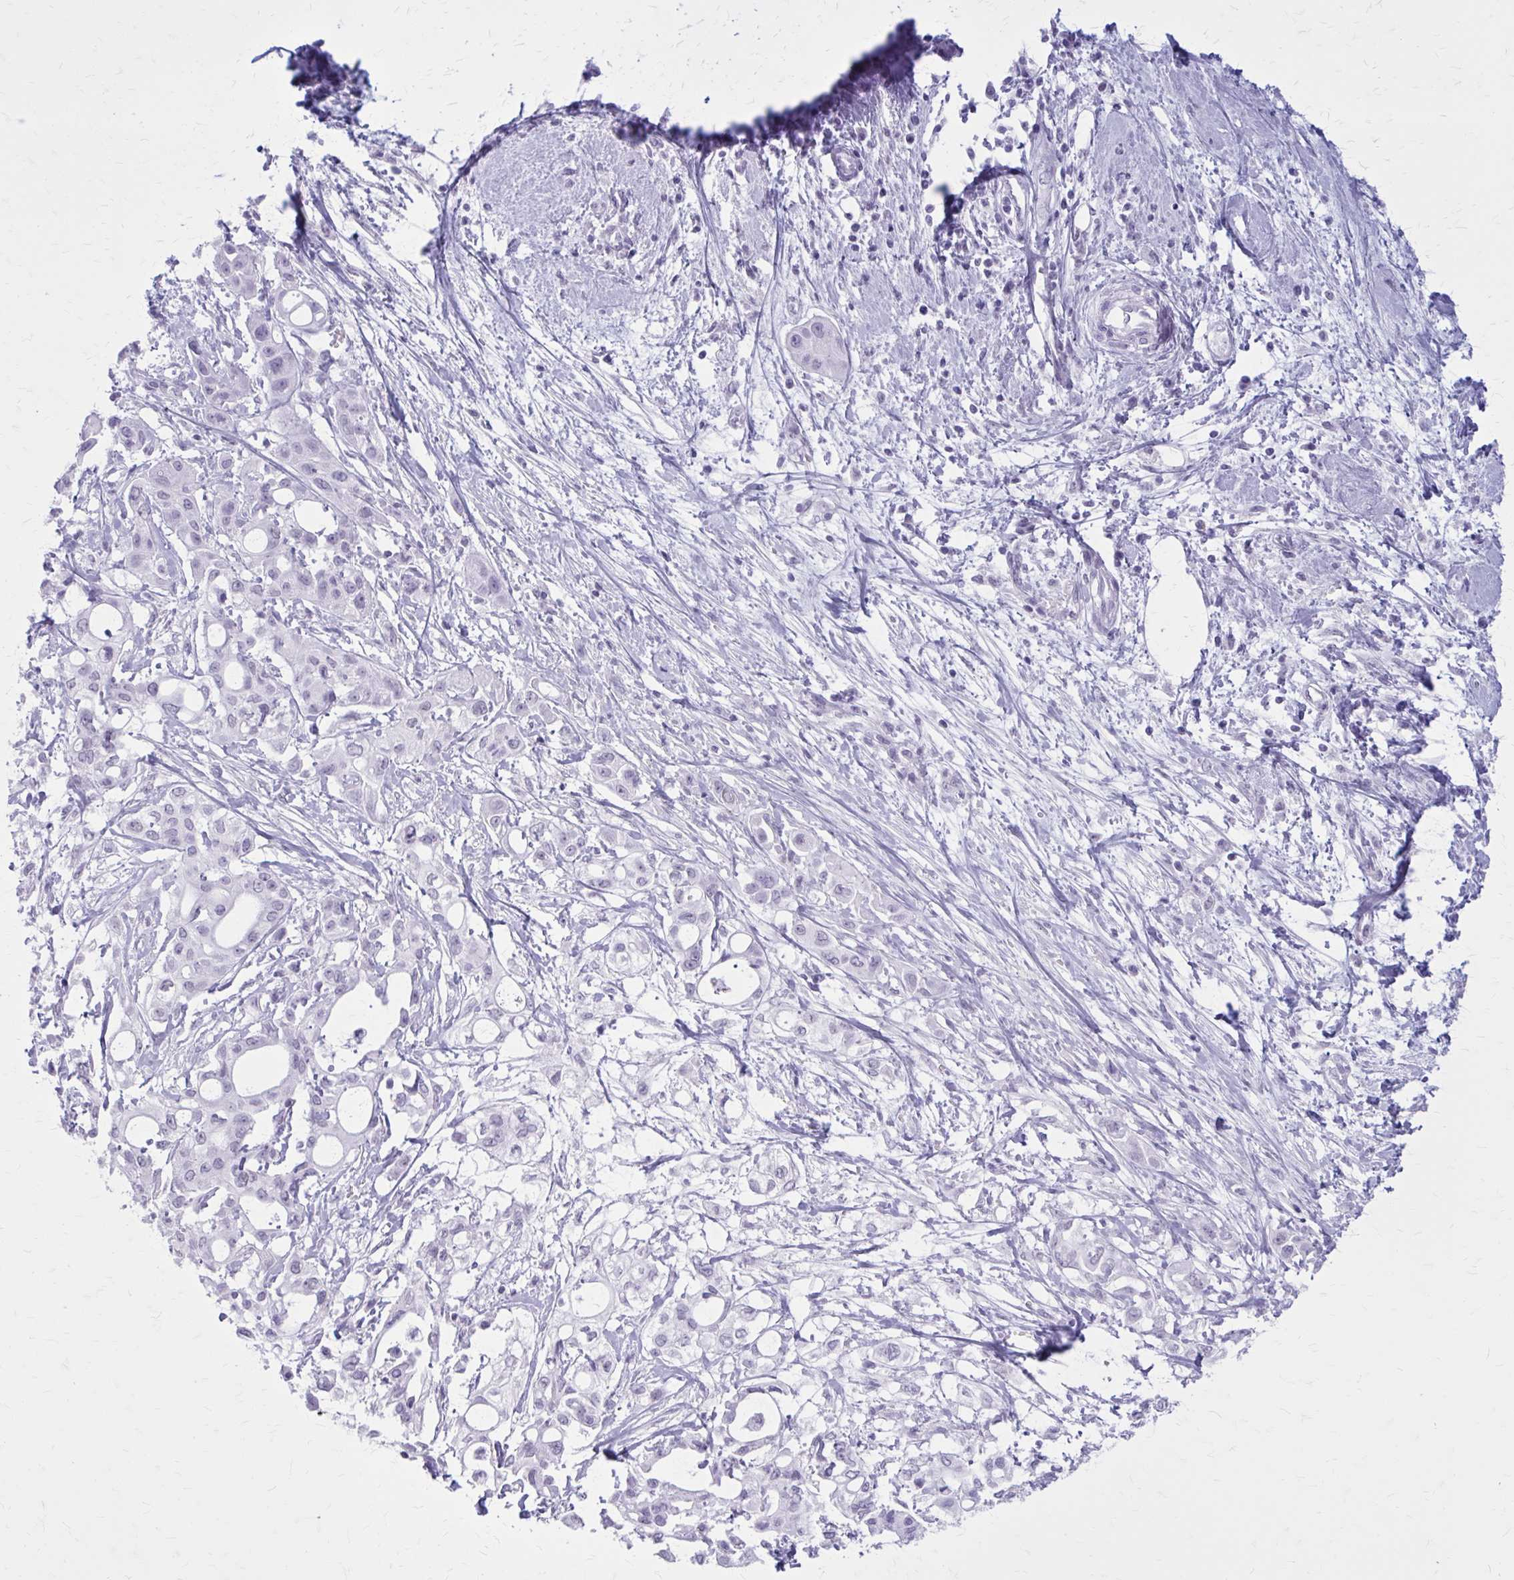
{"staining": {"intensity": "negative", "quantity": "none", "location": "none"}, "tissue": "pancreatic cancer", "cell_type": "Tumor cells", "image_type": "cancer", "snomed": [{"axis": "morphology", "description": "Adenocarcinoma, NOS"}, {"axis": "topography", "description": "Pancreas"}], "caption": "An immunohistochemistry micrograph of pancreatic cancer is shown. There is no staining in tumor cells of pancreatic cancer.", "gene": "GAD1", "patient": {"sex": "female", "age": 68}}